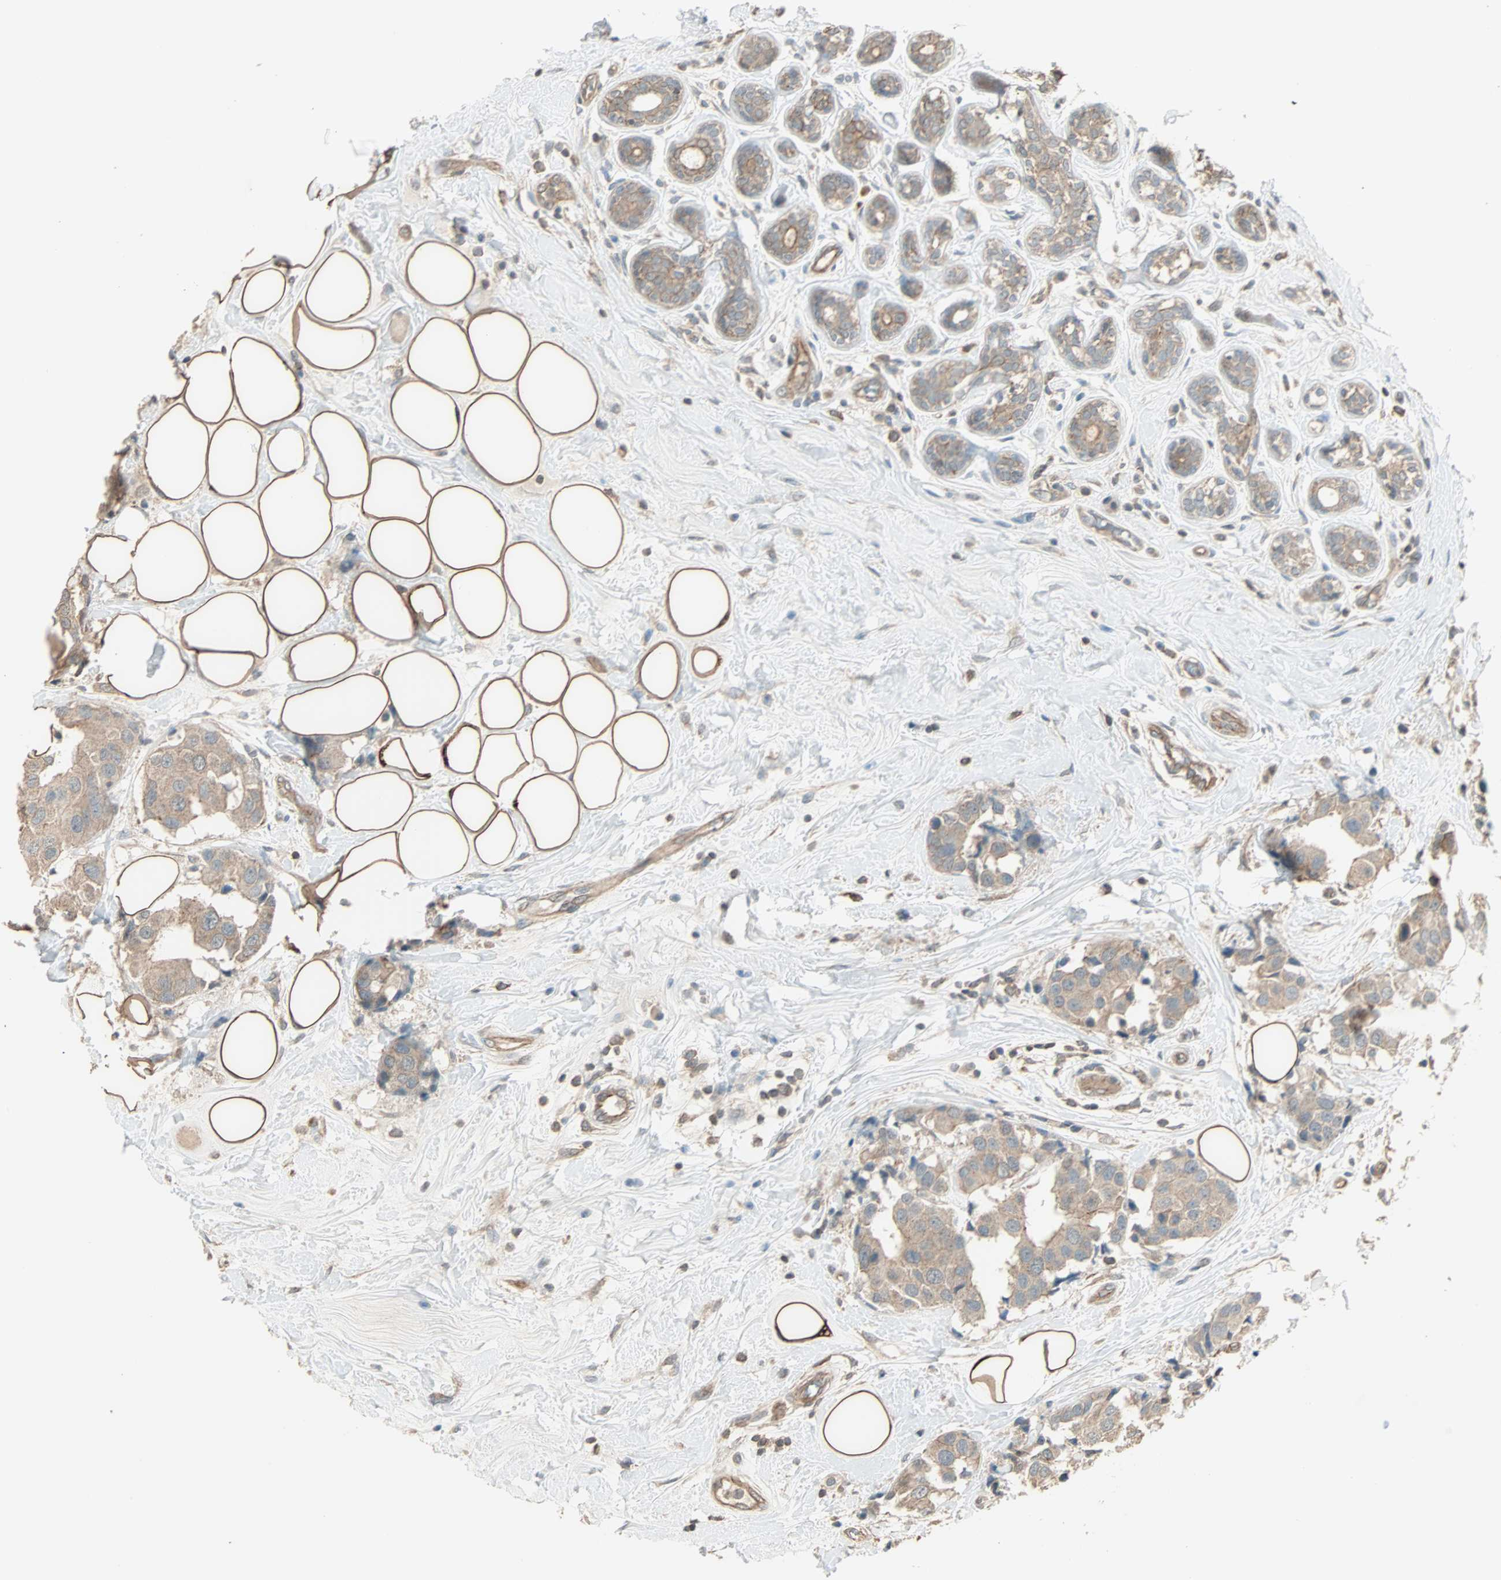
{"staining": {"intensity": "weak", "quantity": ">75%", "location": "cytoplasmic/membranous"}, "tissue": "breast cancer", "cell_type": "Tumor cells", "image_type": "cancer", "snomed": [{"axis": "morphology", "description": "Normal tissue, NOS"}, {"axis": "morphology", "description": "Duct carcinoma"}, {"axis": "topography", "description": "Breast"}], "caption": "A brown stain highlights weak cytoplasmic/membranous expression of a protein in human breast cancer (invasive ductal carcinoma) tumor cells.", "gene": "MAP3K21", "patient": {"sex": "female", "age": 39}}